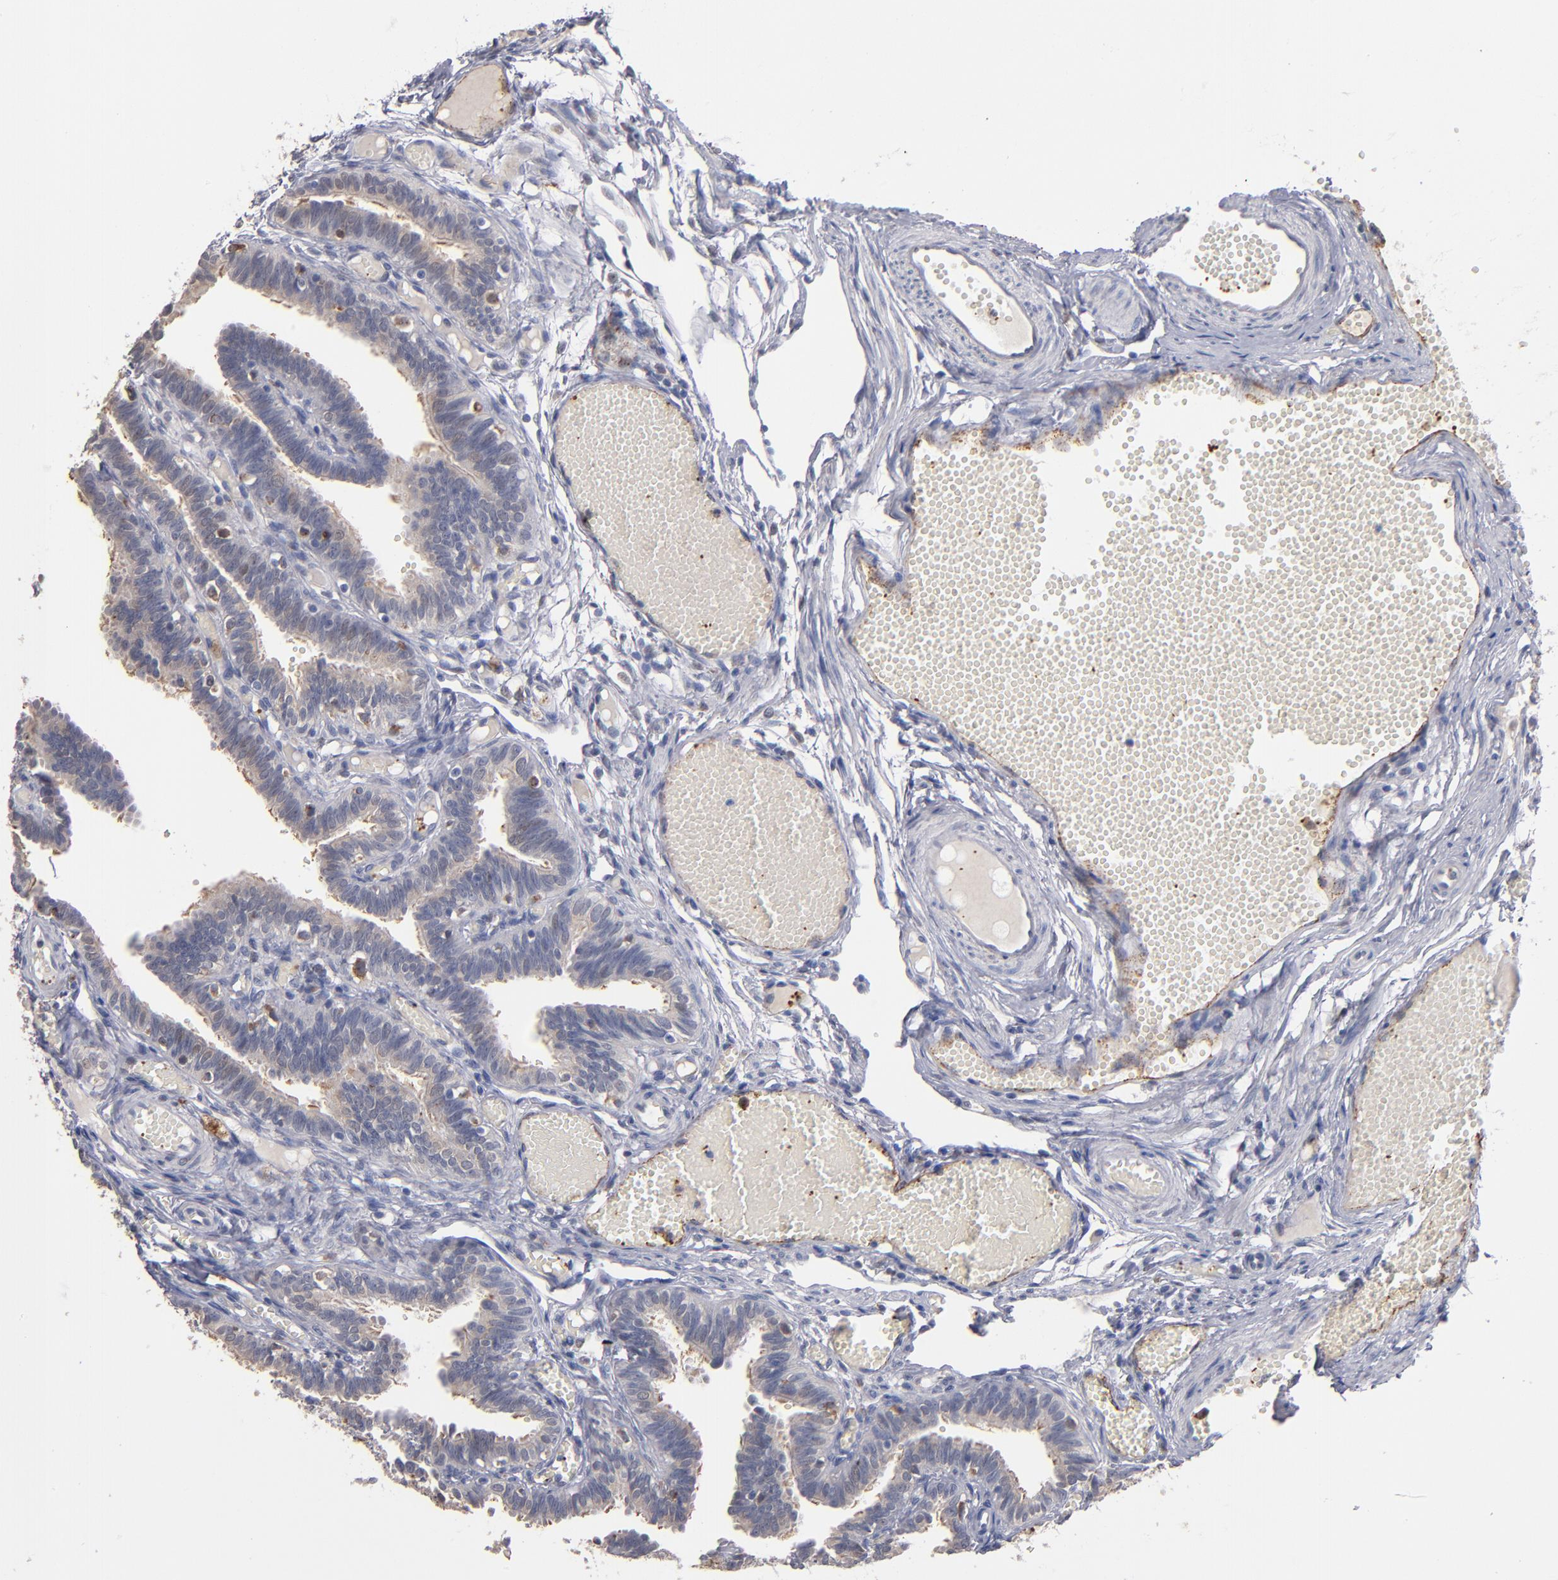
{"staining": {"intensity": "moderate", "quantity": "25%-75%", "location": "cytoplasmic/membranous"}, "tissue": "fallopian tube", "cell_type": "Glandular cells", "image_type": "normal", "snomed": [{"axis": "morphology", "description": "Normal tissue, NOS"}, {"axis": "topography", "description": "Fallopian tube"}], "caption": "High-power microscopy captured an IHC micrograph of benign fallopian tube, revealing moderate cytoplasmic/membranous expression in approximately 25%-75% of glandular cells.", "gene": "SELP", "patient": {"sex": "female", "age": 29}}